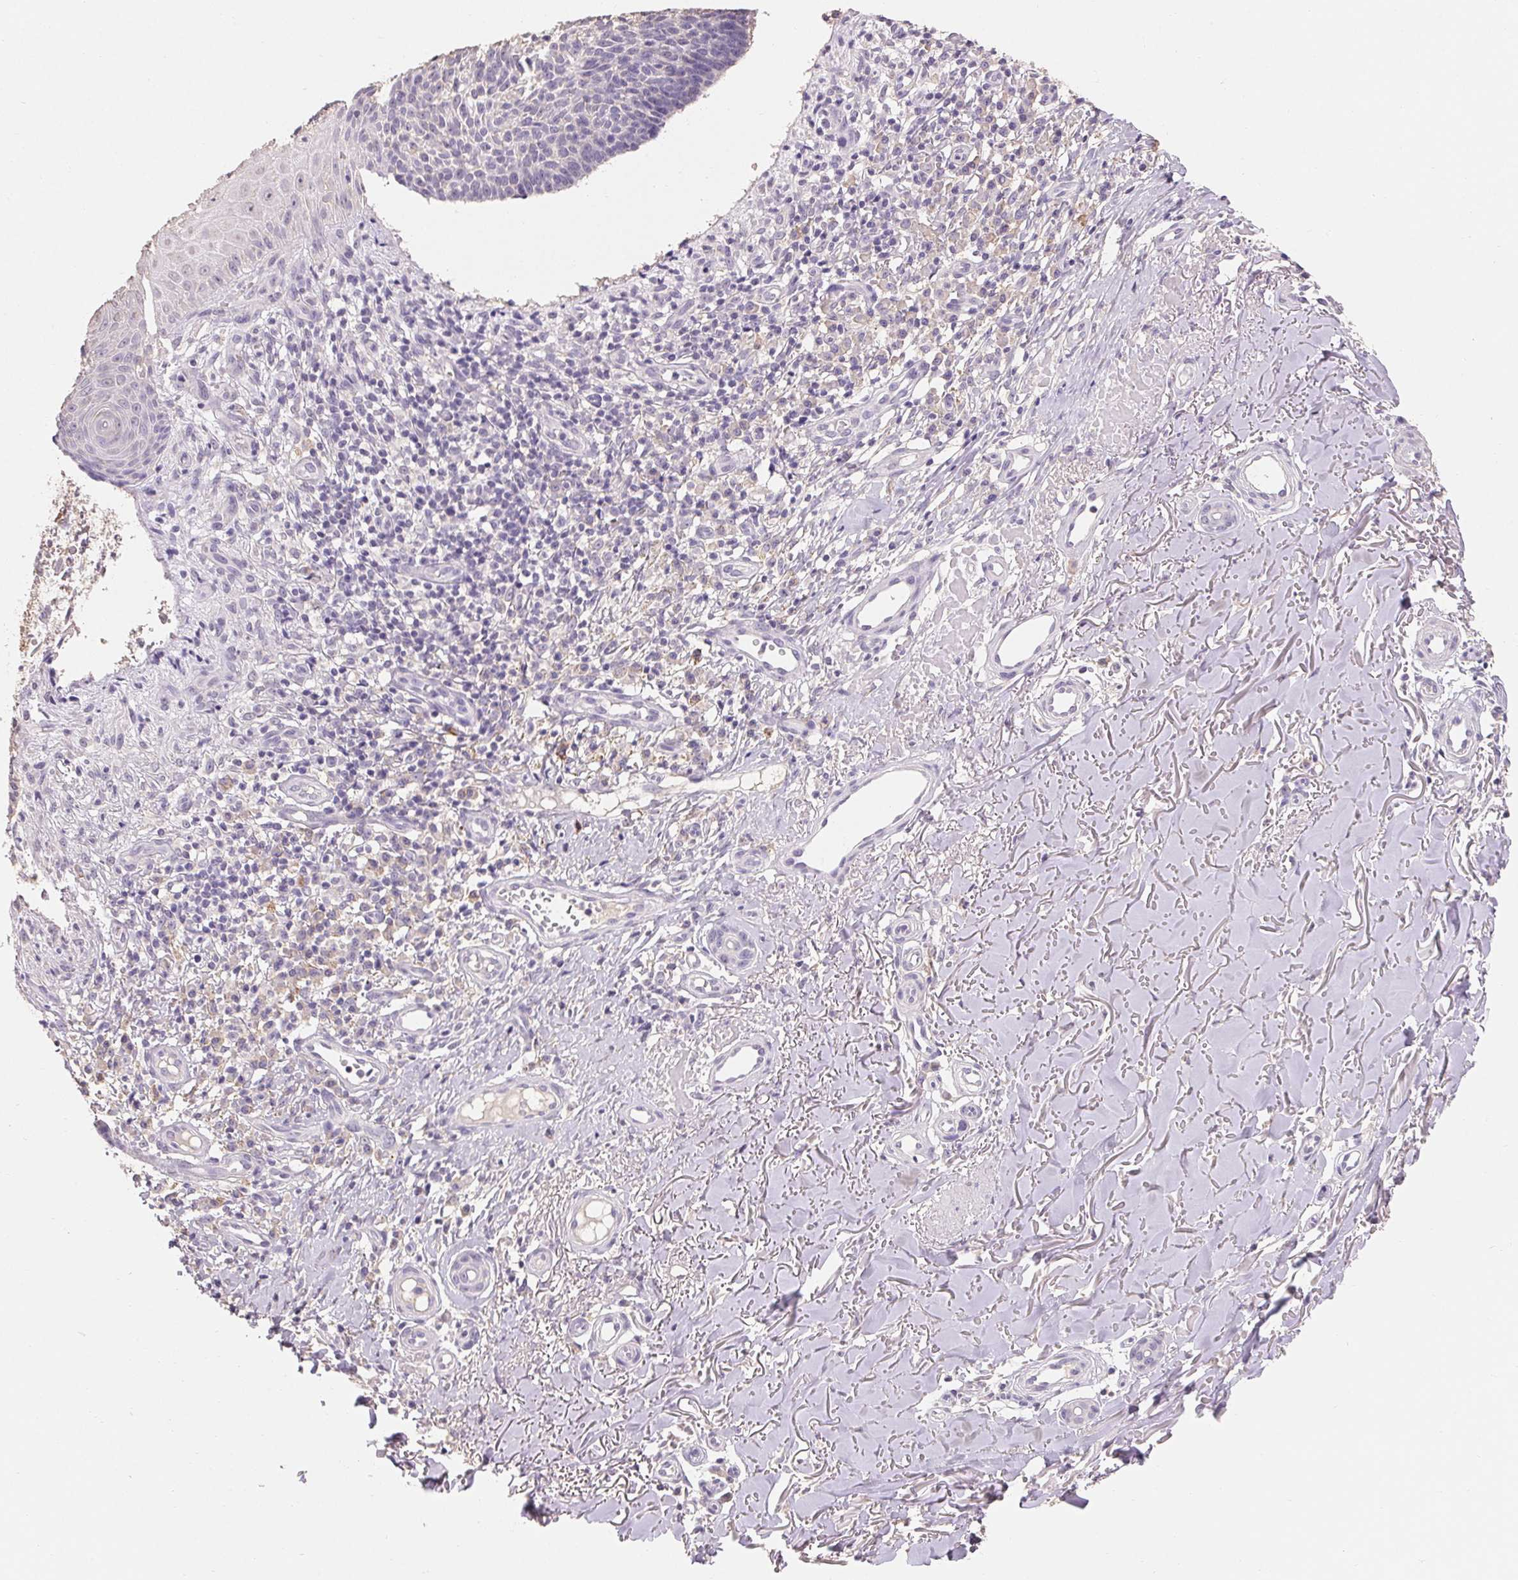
{"staining": {"intensity": "negative", "quantity": "none", "location": "none"}, "tissue": "skin cancer", "cell_type": "Tumor cells", "image_type": "cancer", "snomed": [{"axis": "morphology", "description": "Basal cell carcinoma"}, {"axis": "topography", "description": "Skin"}], "caption": "Tumor cells are negative for brown protein staining in skin cancer. The staining is performed using DAB (3,3'-diaminobenzidine) brown chromogen with nuclei counter-stained in using hematoxylin.", "gene": "MAP7D2", "patient": {"sex": "male", "age": 88}}